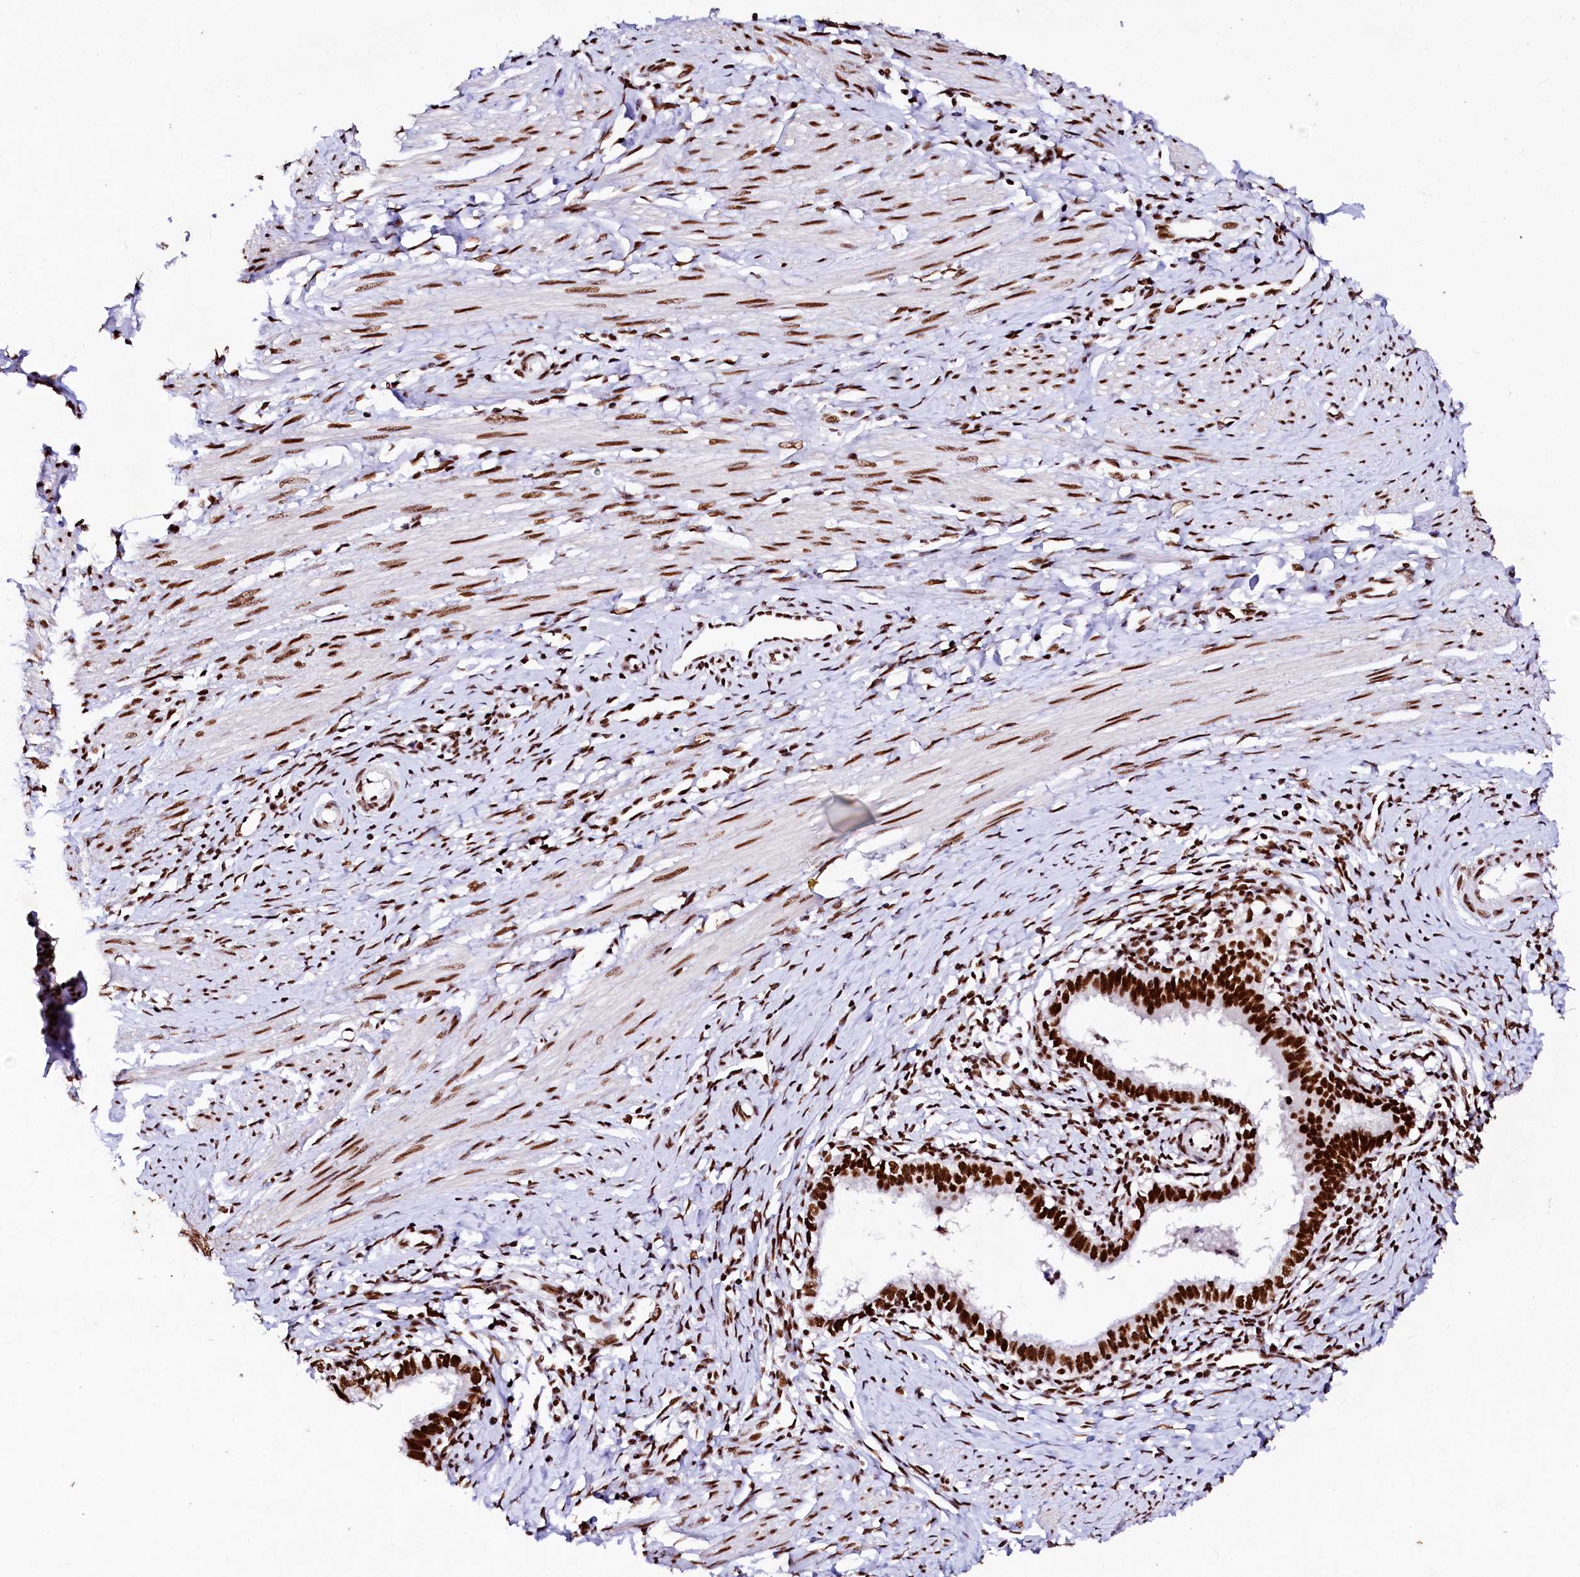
{"staining": {"intensity": "strong", "quantity": ">75%", "location": "nuclear"}, "tissue": "cervical cancer", "cell_type": "Tumor cells", "image_type": "cancer", "snomed": [{"axis": "morphology", "description": "Adenocarcinoma, NOS"}, {"axis": "topography", "description": "Cervix"}], "caption": "Cervical adenocarcinoma was stained to show a protein in brown. There is high levels of strong nuclear positivity in approximately >75% of tumor cells.", "gene": "CPSF6", "patient": {"sex": "female", "age": 36}}